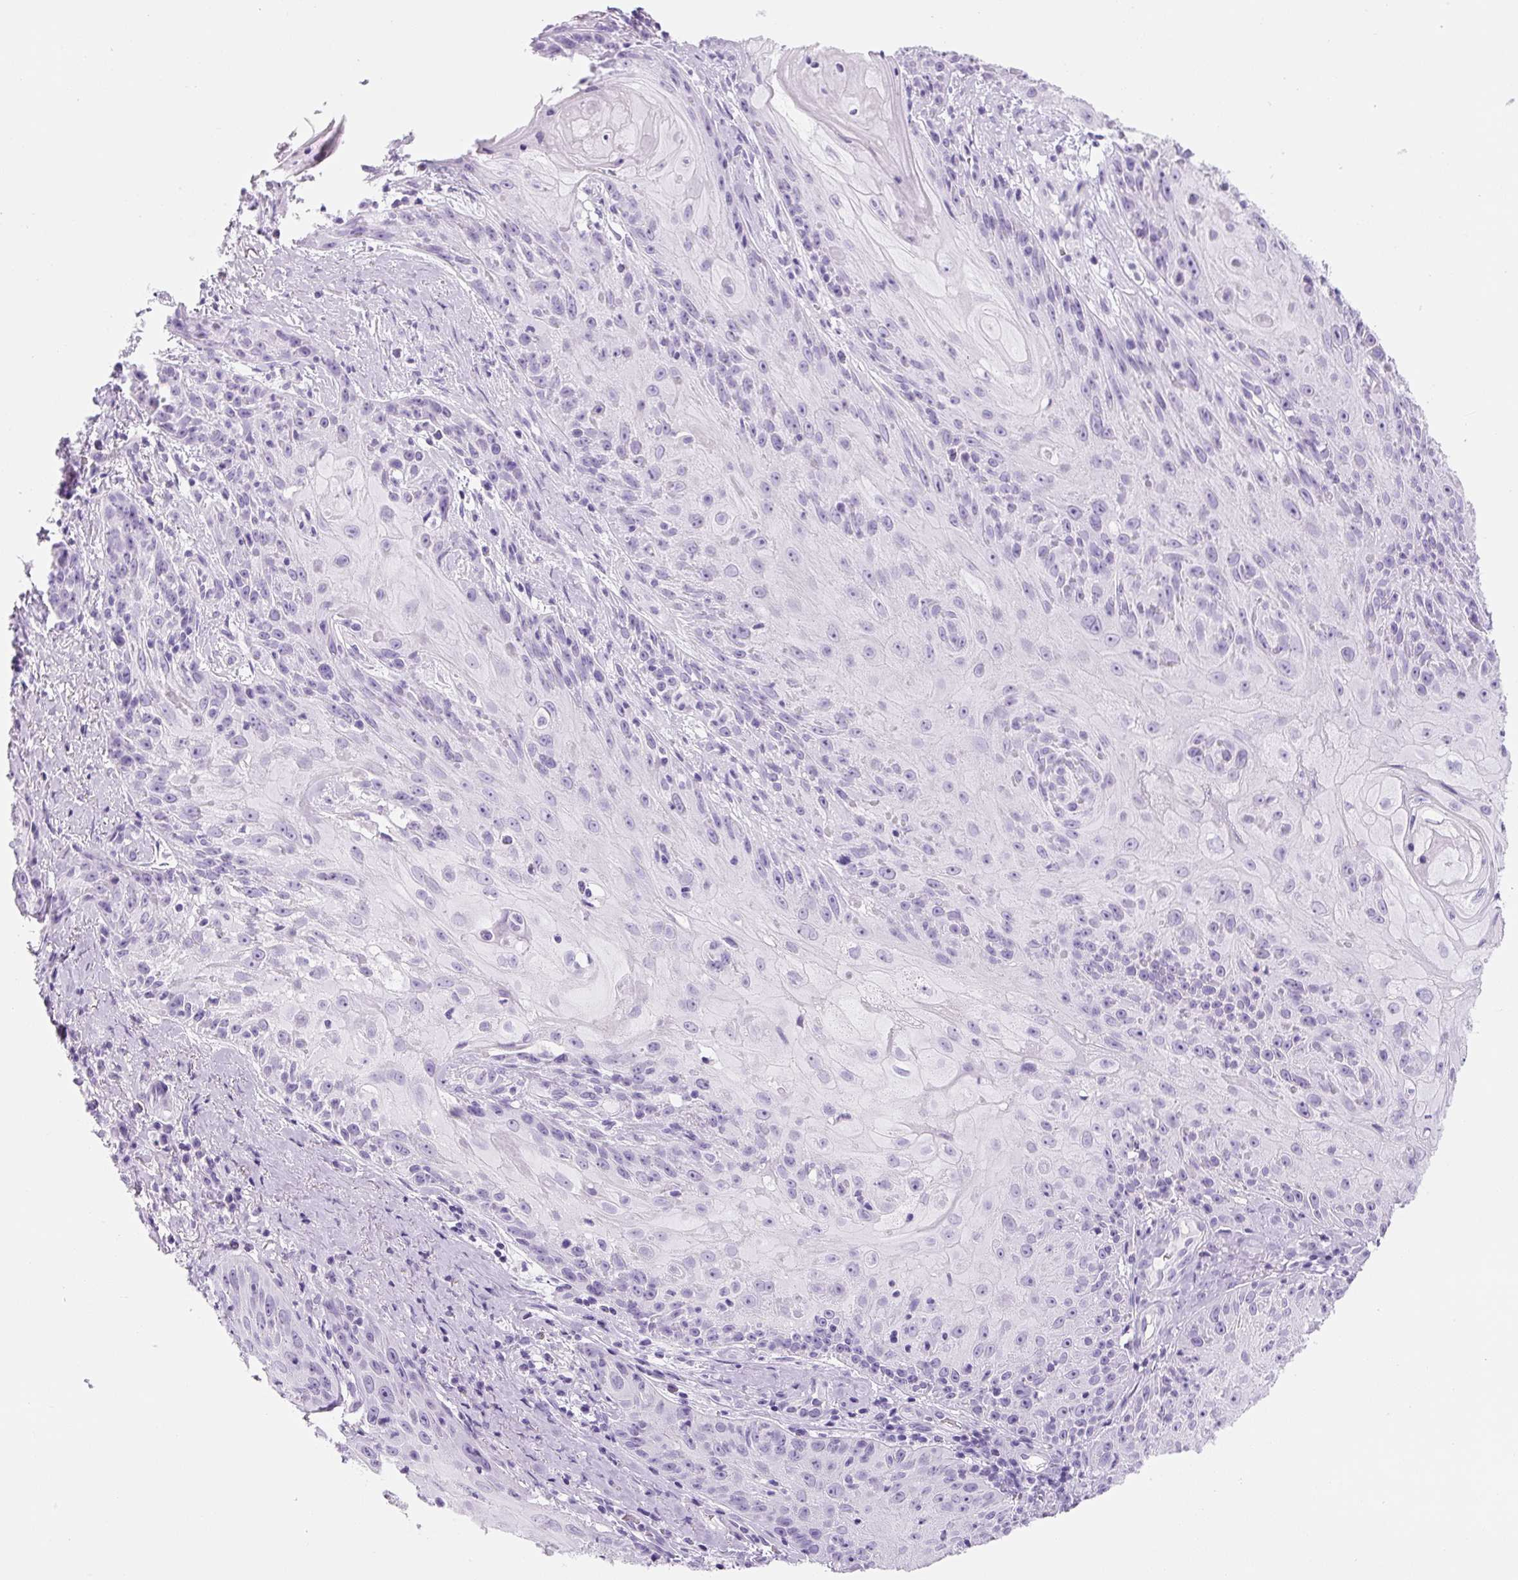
{"staining": {"intensity": "negative", "quantity": "none", "location": "none"}, "tissue": "skin cancer", "cell_type": "Tumor cells", "image_type": "cancer", "snomed": [{"axis": "morphology", "description": "Squamous cell carcinoma, NOS"}, {"axis": "topography", "description": "Skin"}, {"axis": "topography", "description": "Vulva"}], "caption": "An image of squamous cell carcinoma (skin) stained for a protein demonstrates no brown staining in tumor cells. Brightfield microscopy of immunohistochemistry (IHC) stained with DAB (brown) and hematoxylin (blue), captured at high magnification.", "gene": "YIF1B", "patient": {"sex": "female", "age": 76}}